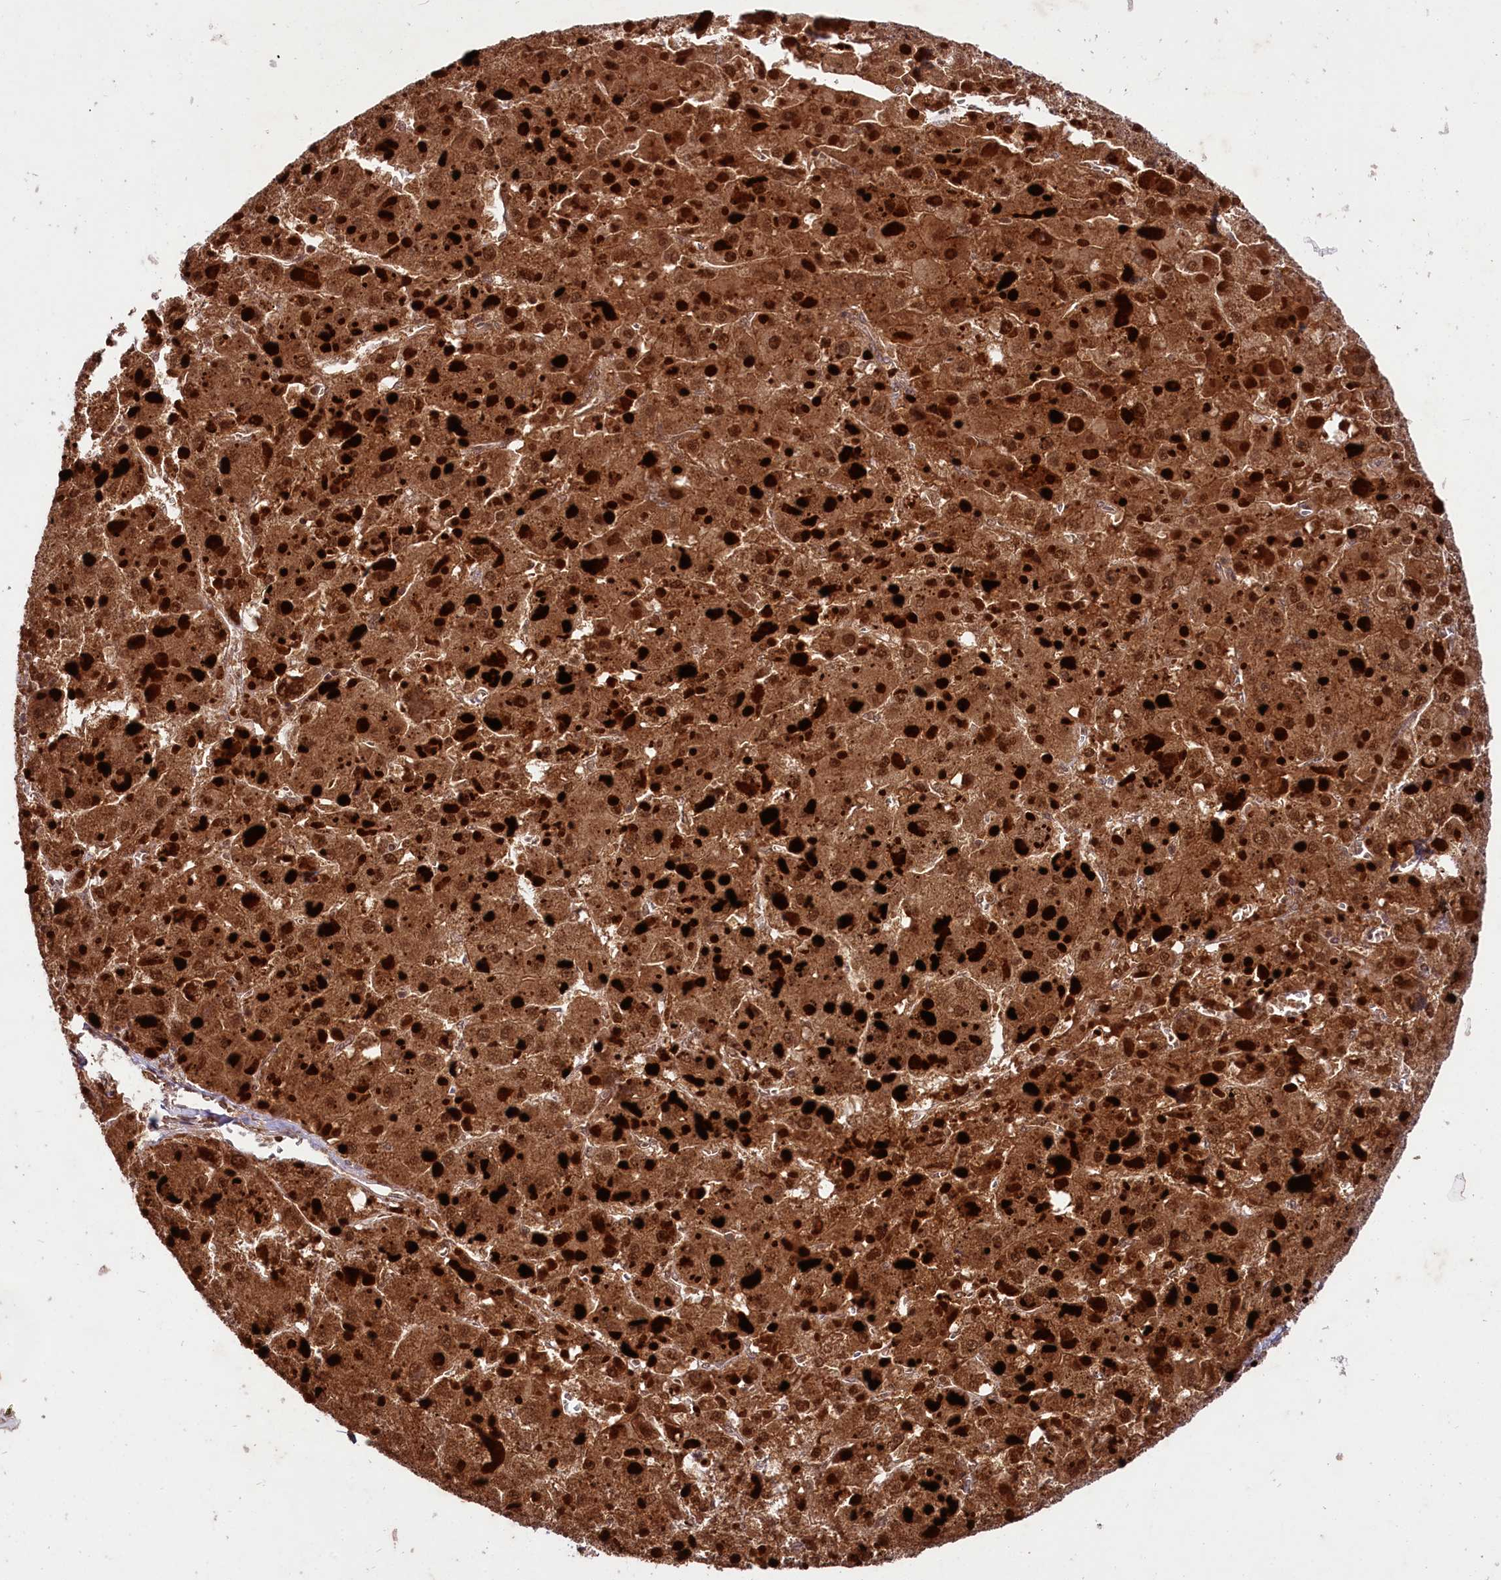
{"staining": {"intensity": "strong", "quantity": ">75%", "location": "cytoplasmic/membranous,nuclear"}, "tissue": "liver cancer", "cell_type": "Tumor cells", "image_type": "cancer", "snomed": [{"axis": "morphology", "description": "Carcinoma, Hepatocellular, NOS"}, {"axis": "topography", "description": "Liver"}], "caption": "This micrograph reveals hepatocellular carcinoma (liver) stained with IHC to label a protein in brown. The cytoplasmic/membranous and nuclear of tumor cells show strong positivity for the protein. Nuclei are counter-stained blue.", "gene": "UBE3A", "patient": {"sex": "female", "age": 73}}